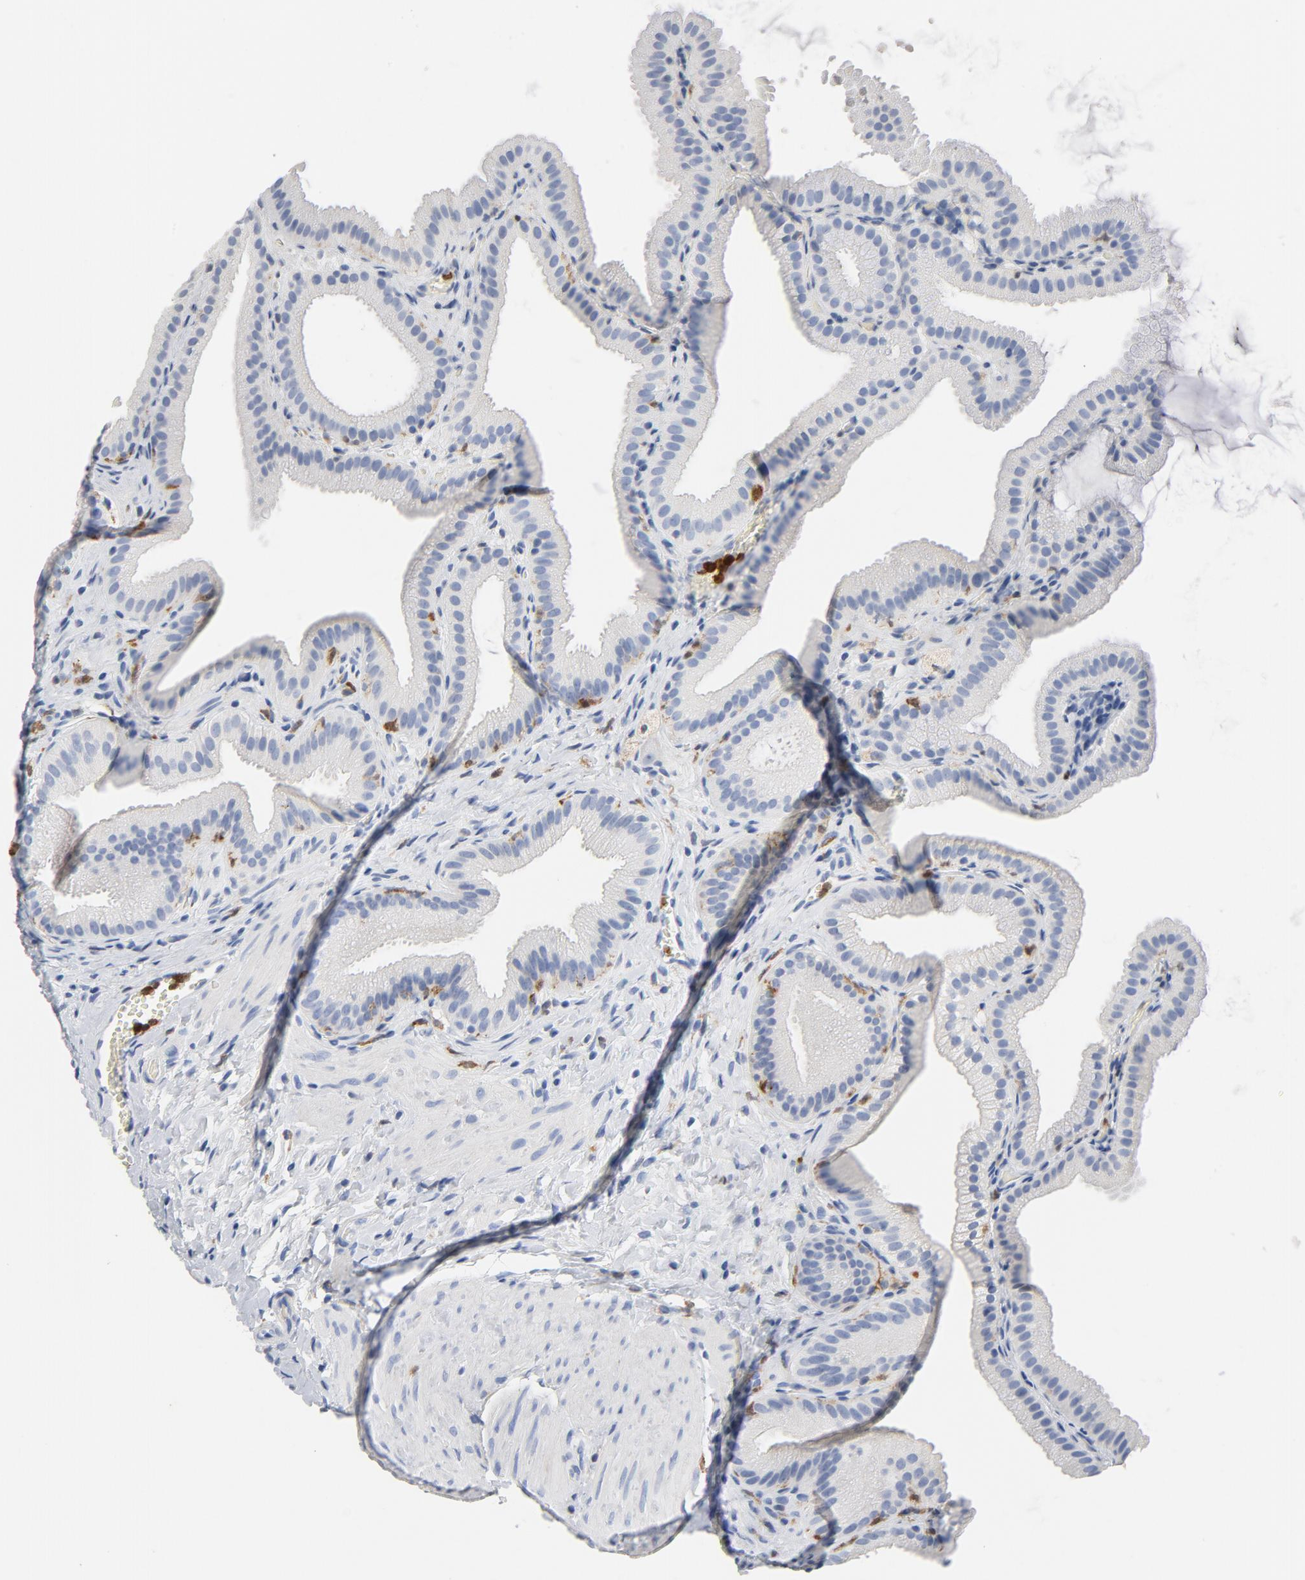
{"staining": {"intensity": "negative", "quantity": "none", "location": "none"}, "tissue": "gallbladder", "cell_type": "Glandular cells", "image_type": "normal", "snomed": [{"axis": "morphology", "description": "Normal tissue, NOS"}, {"axis": "topography", "description": "Gallbladder"}], "caption": "High power microscopy histopathology image of an IHC image of benign gallbladder, revealing no significant expression in glandular cells. The staining was performed using DAB to visualize the protein expression in brown, while the nuclei were stained in blue with hematoxylin (Magnification: 20x).", "gene": "NCF1", "patient": {"sex": "female", "age": 63}}